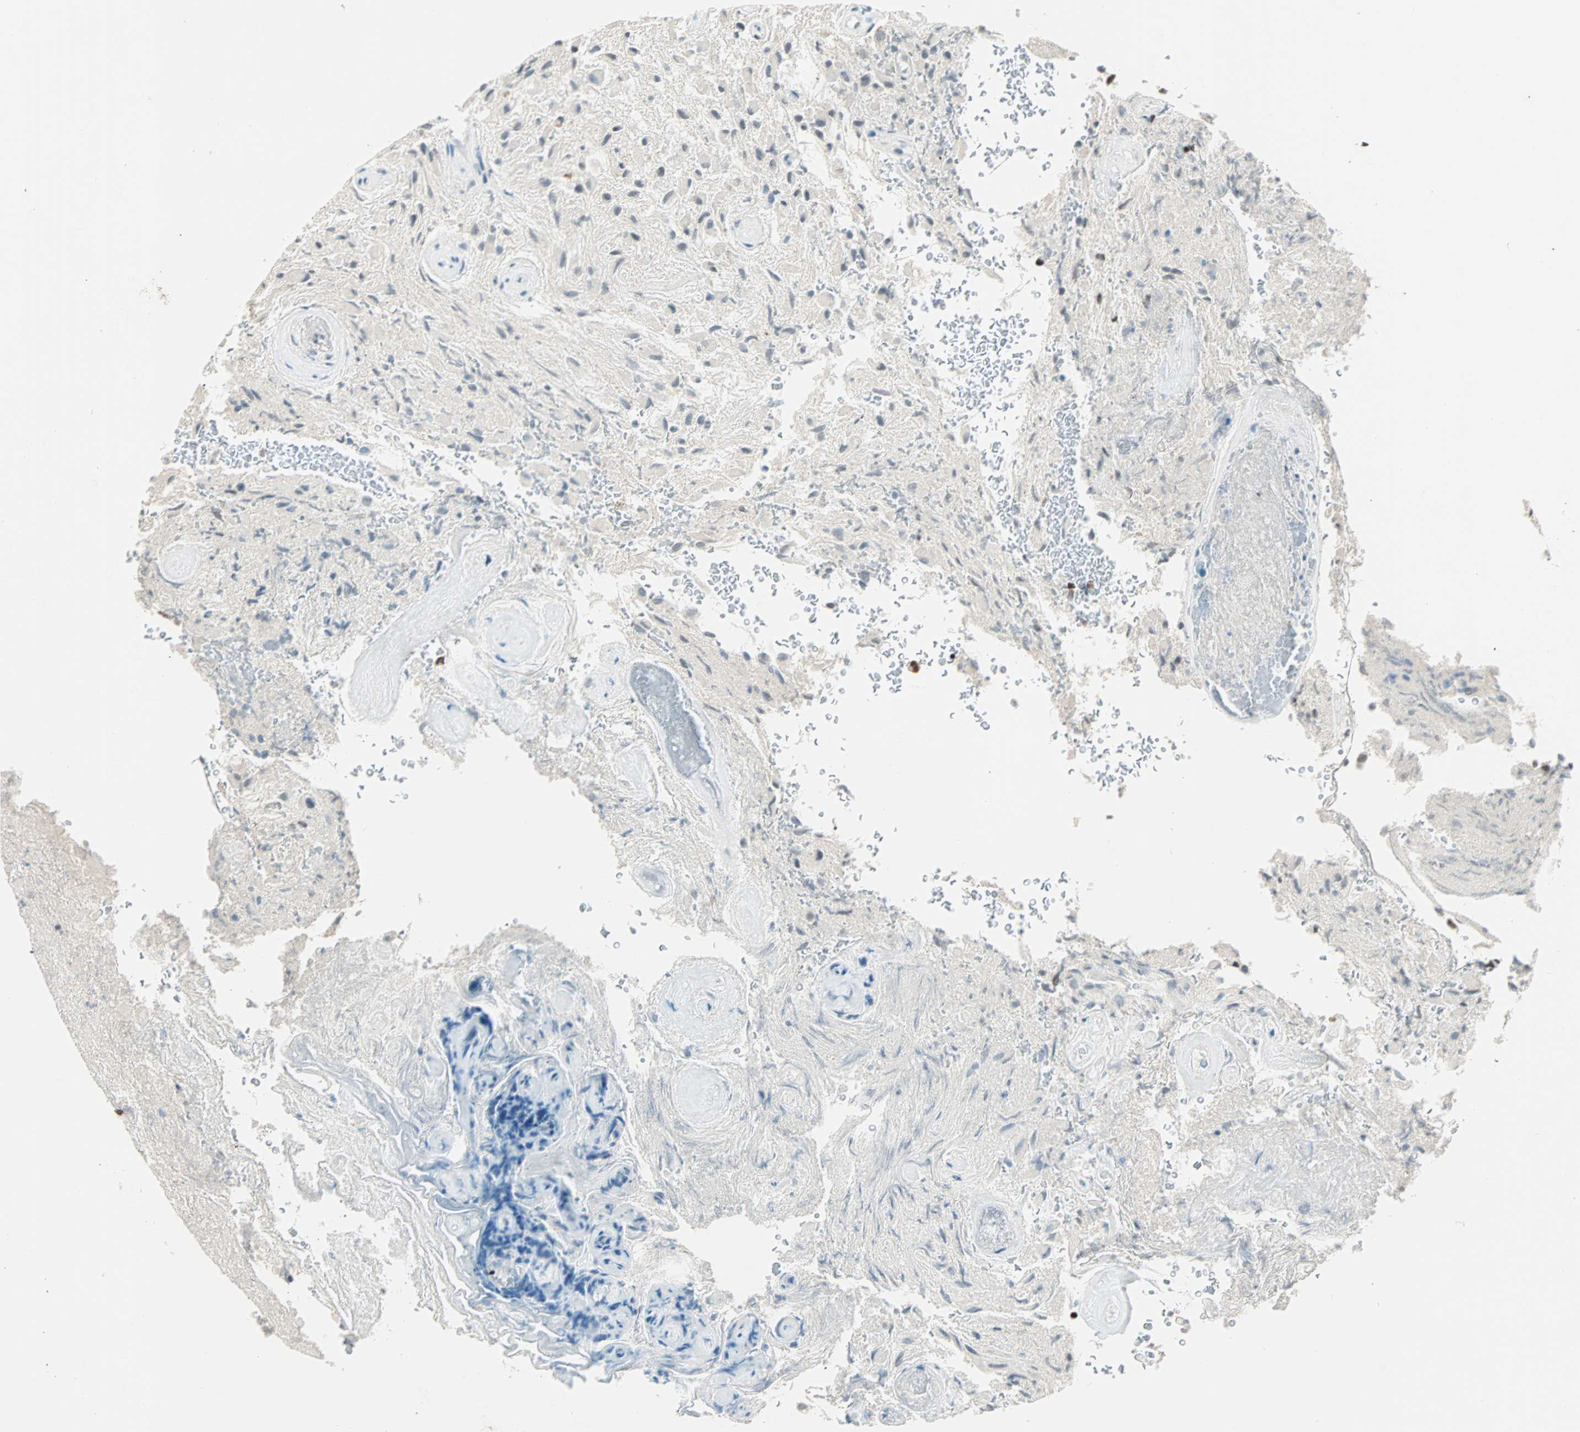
{"staining": {"intensity": "moderate", "quantity": "25%-75%", "location": "nuclear"}, "tissue": "glioma", "cell_type": "Tumor cells", "image_type": "cancer", "snomed": [{"axis": "morphology", "description": "Glioma, malignant, High grade"}, {"axis": "topography", "description": "Brain"}], "caption": "A brown stain highlights moderate nuclear positivity of a protein in malignant glioma (high-grade) tumor cells.", "gene": "SIN3A", "patient": {"sex": "male", "age": 71}}